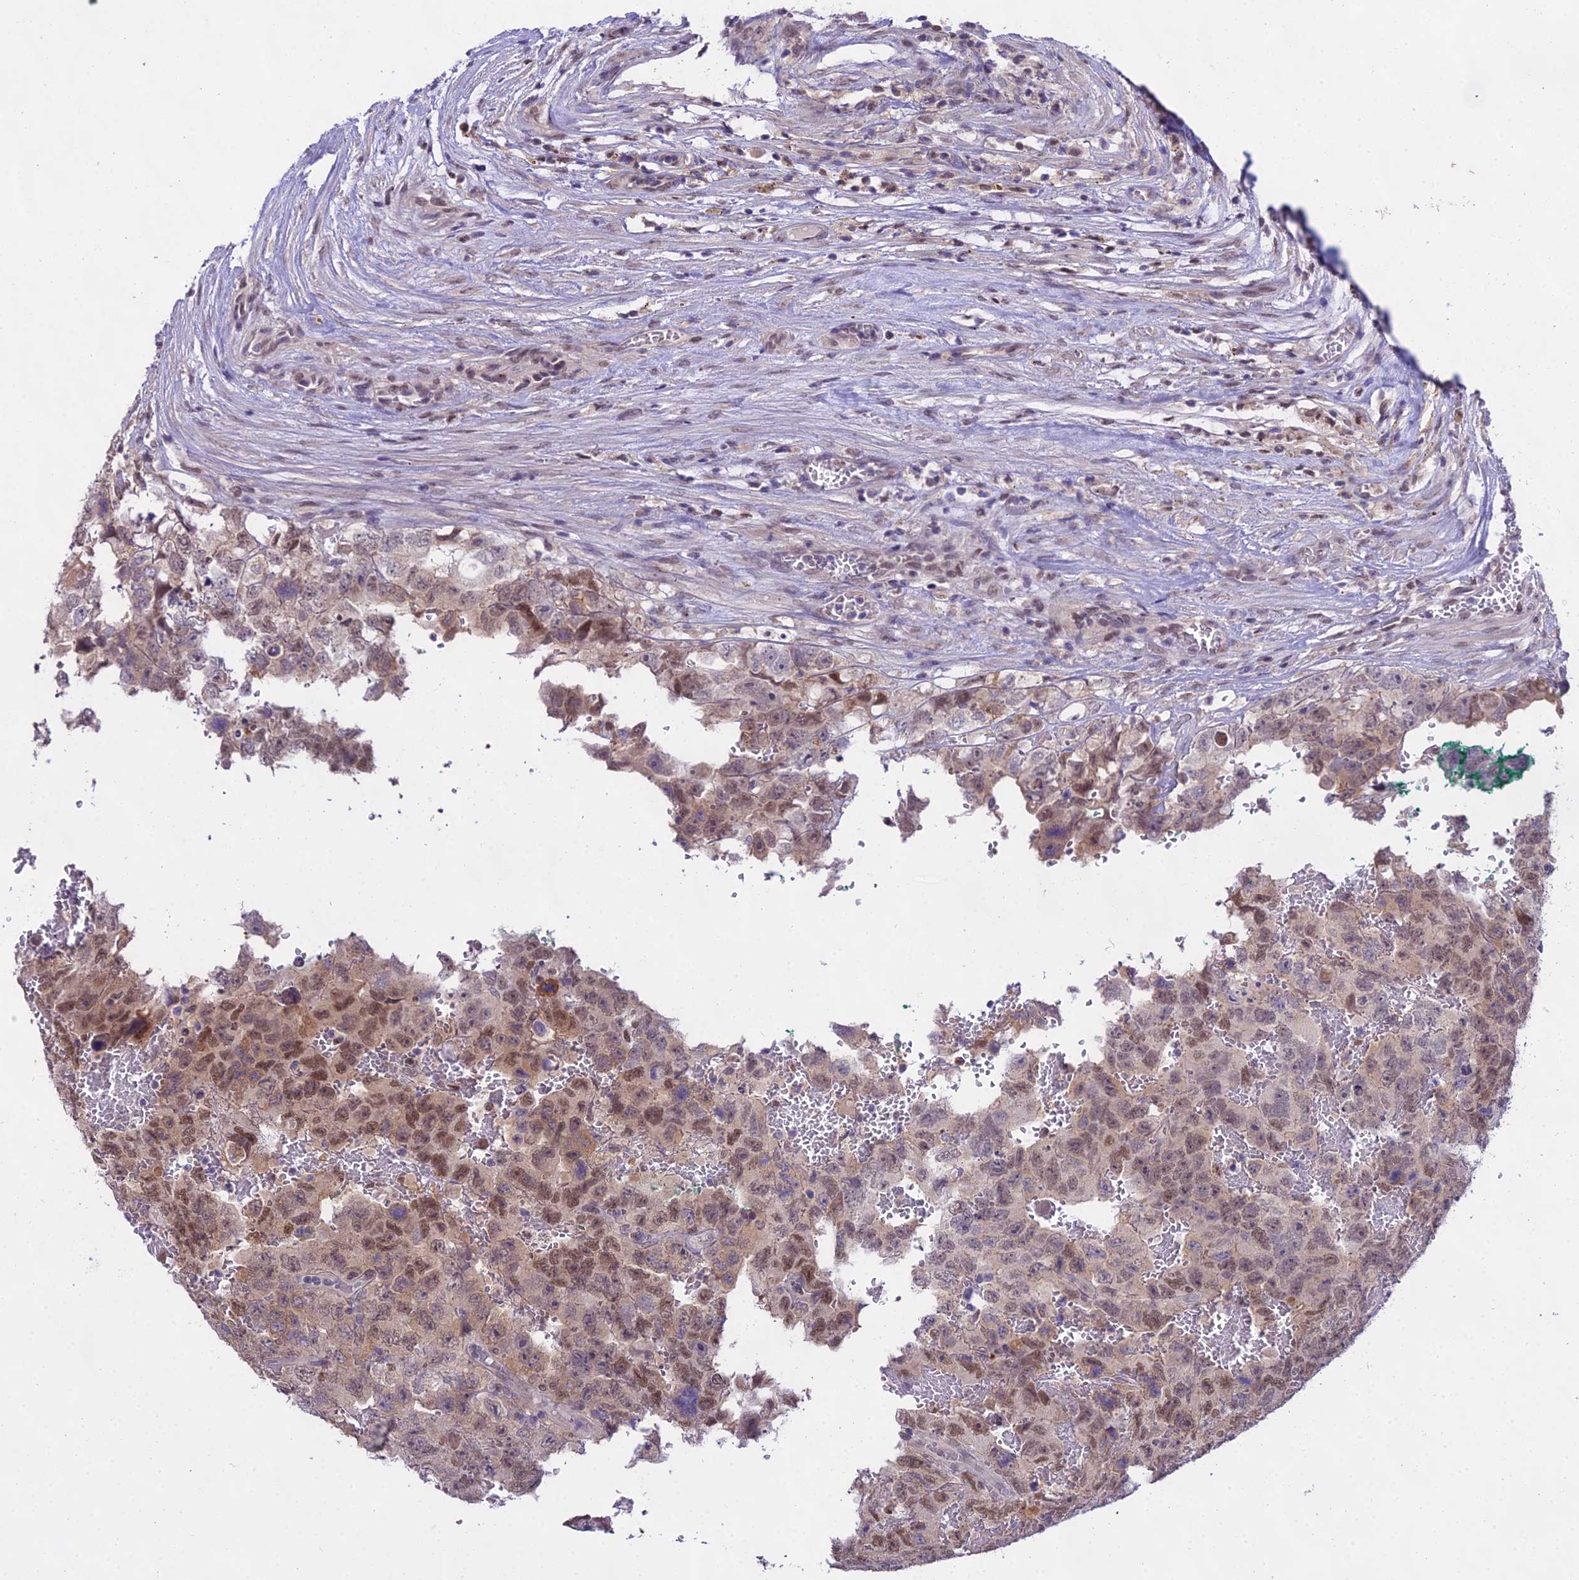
{"staining": {"intensity": "moderate", "quantity": "25%-75%", "location": "cytoplasmic/membranous,nuclear"}, "tissue": "testis cancer", "cell_type": "Tumor cells", "image_type": "cancer", "snomed": [{"axis": "morphology", "description": "Carcinoma, Embryonal, NOS"}, {"axis": "topography", "description": "Testis"}], "caption": "Brown immunohistochemical staining in human testis embryonal carcinoma reveals moderate cytoplasmic/membranous and nuclear staining in about 25%-75% of tumor cells. The staining was performed using DAB, with brown indicating positive protein expression. Nuclei are stained blue with hematoxylin.", "gene": "MAT2A", "patient": {"sex": "male", "age": 45}}